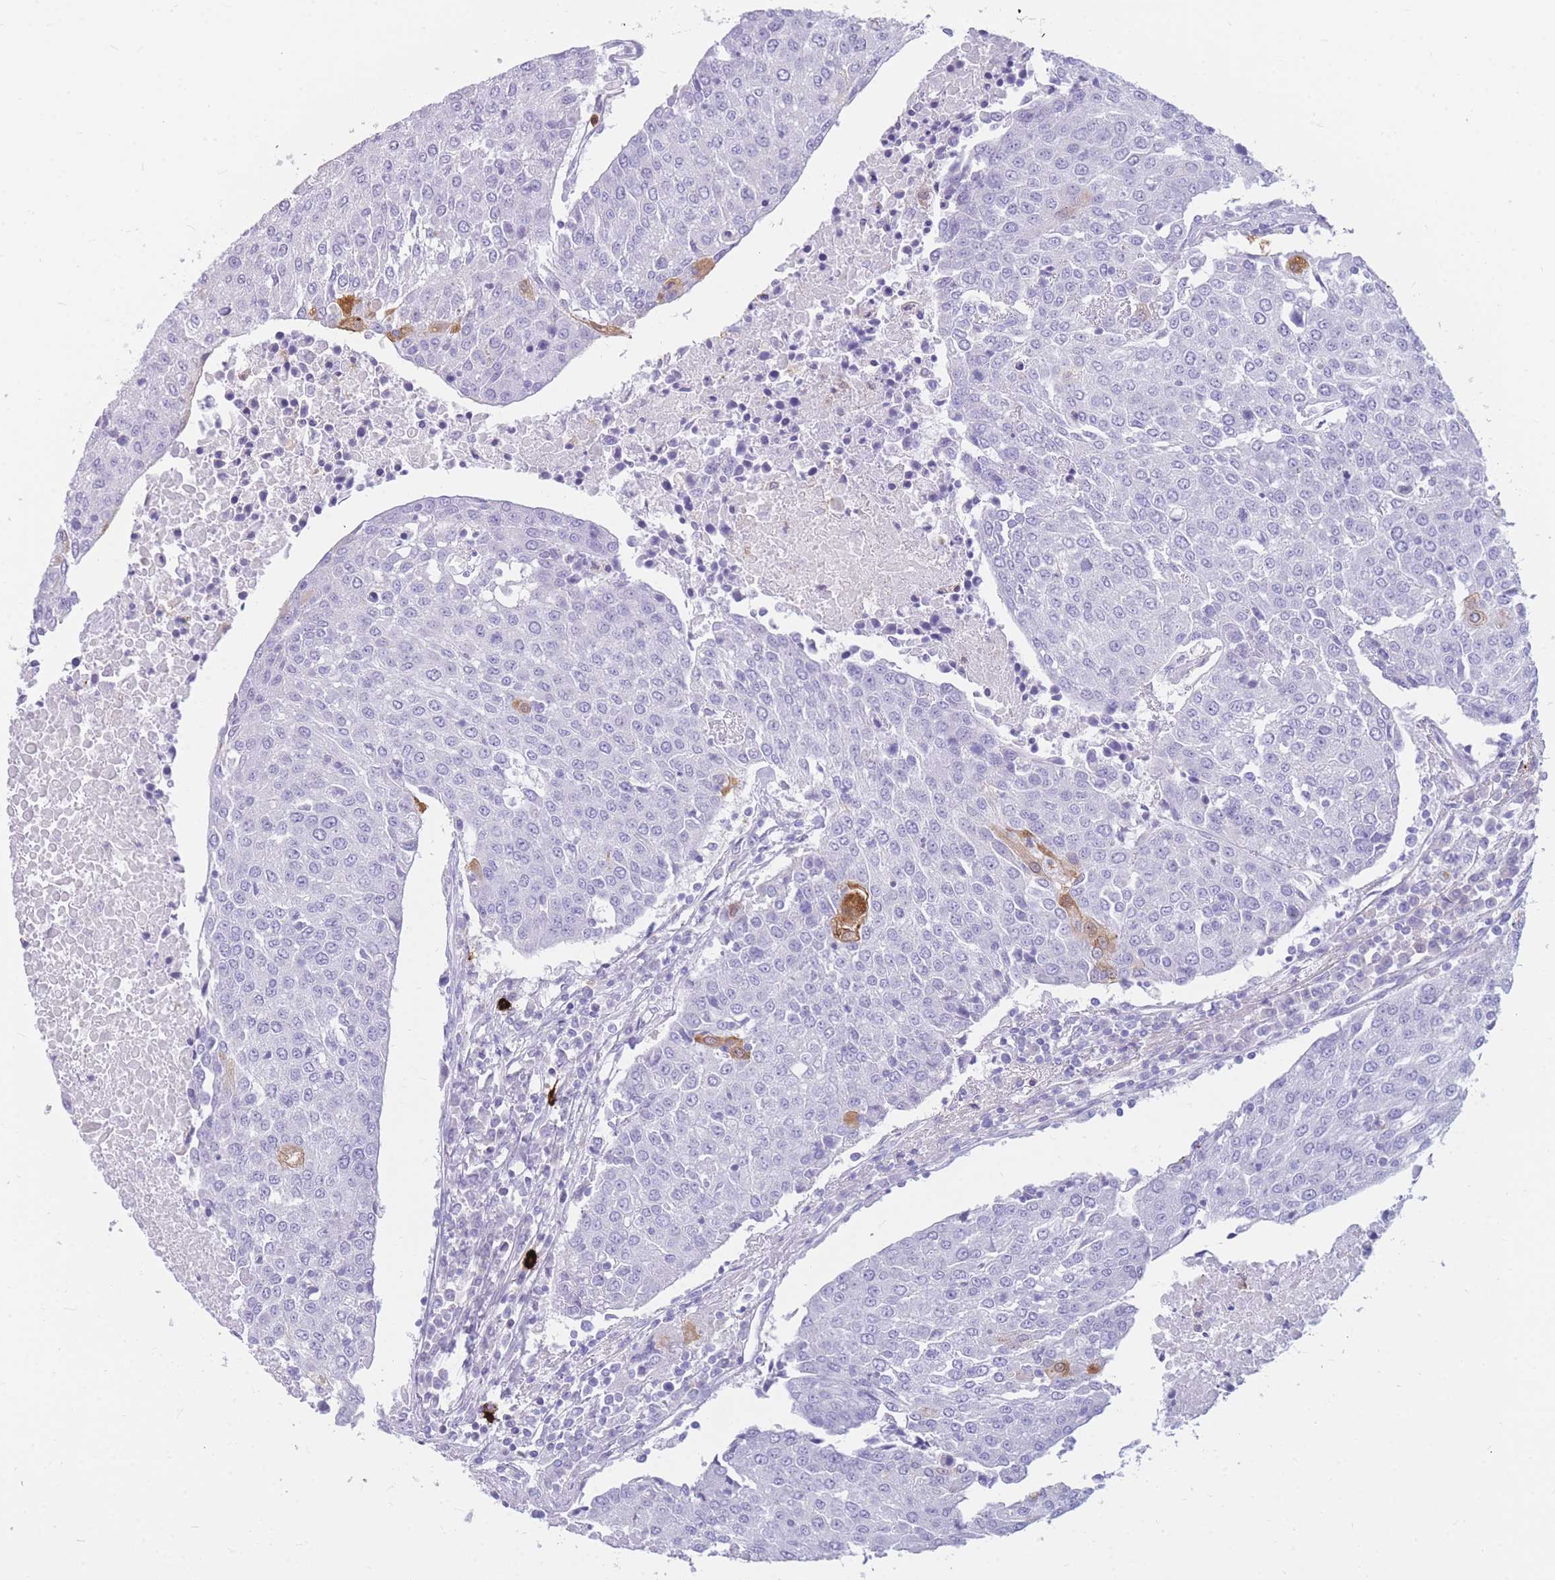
{"staining": {"intensity": "negative", "quantity": "none", "location": "none"}, "tissue": "urothelial cancer", "cell_type": "Tumor cells", "image_type": "cancer", "snomed": [{"axis": "morphology", "description": "Urothelial carcinoma, High grade"}, {"axis": "topography", "description": "Urinary bladder"}], "caption": "Tumor cells are negative for protein expression in human urothelial cancer.", "gene": "TPSAB1", "patient": {"sex": "female", "age": 85}}